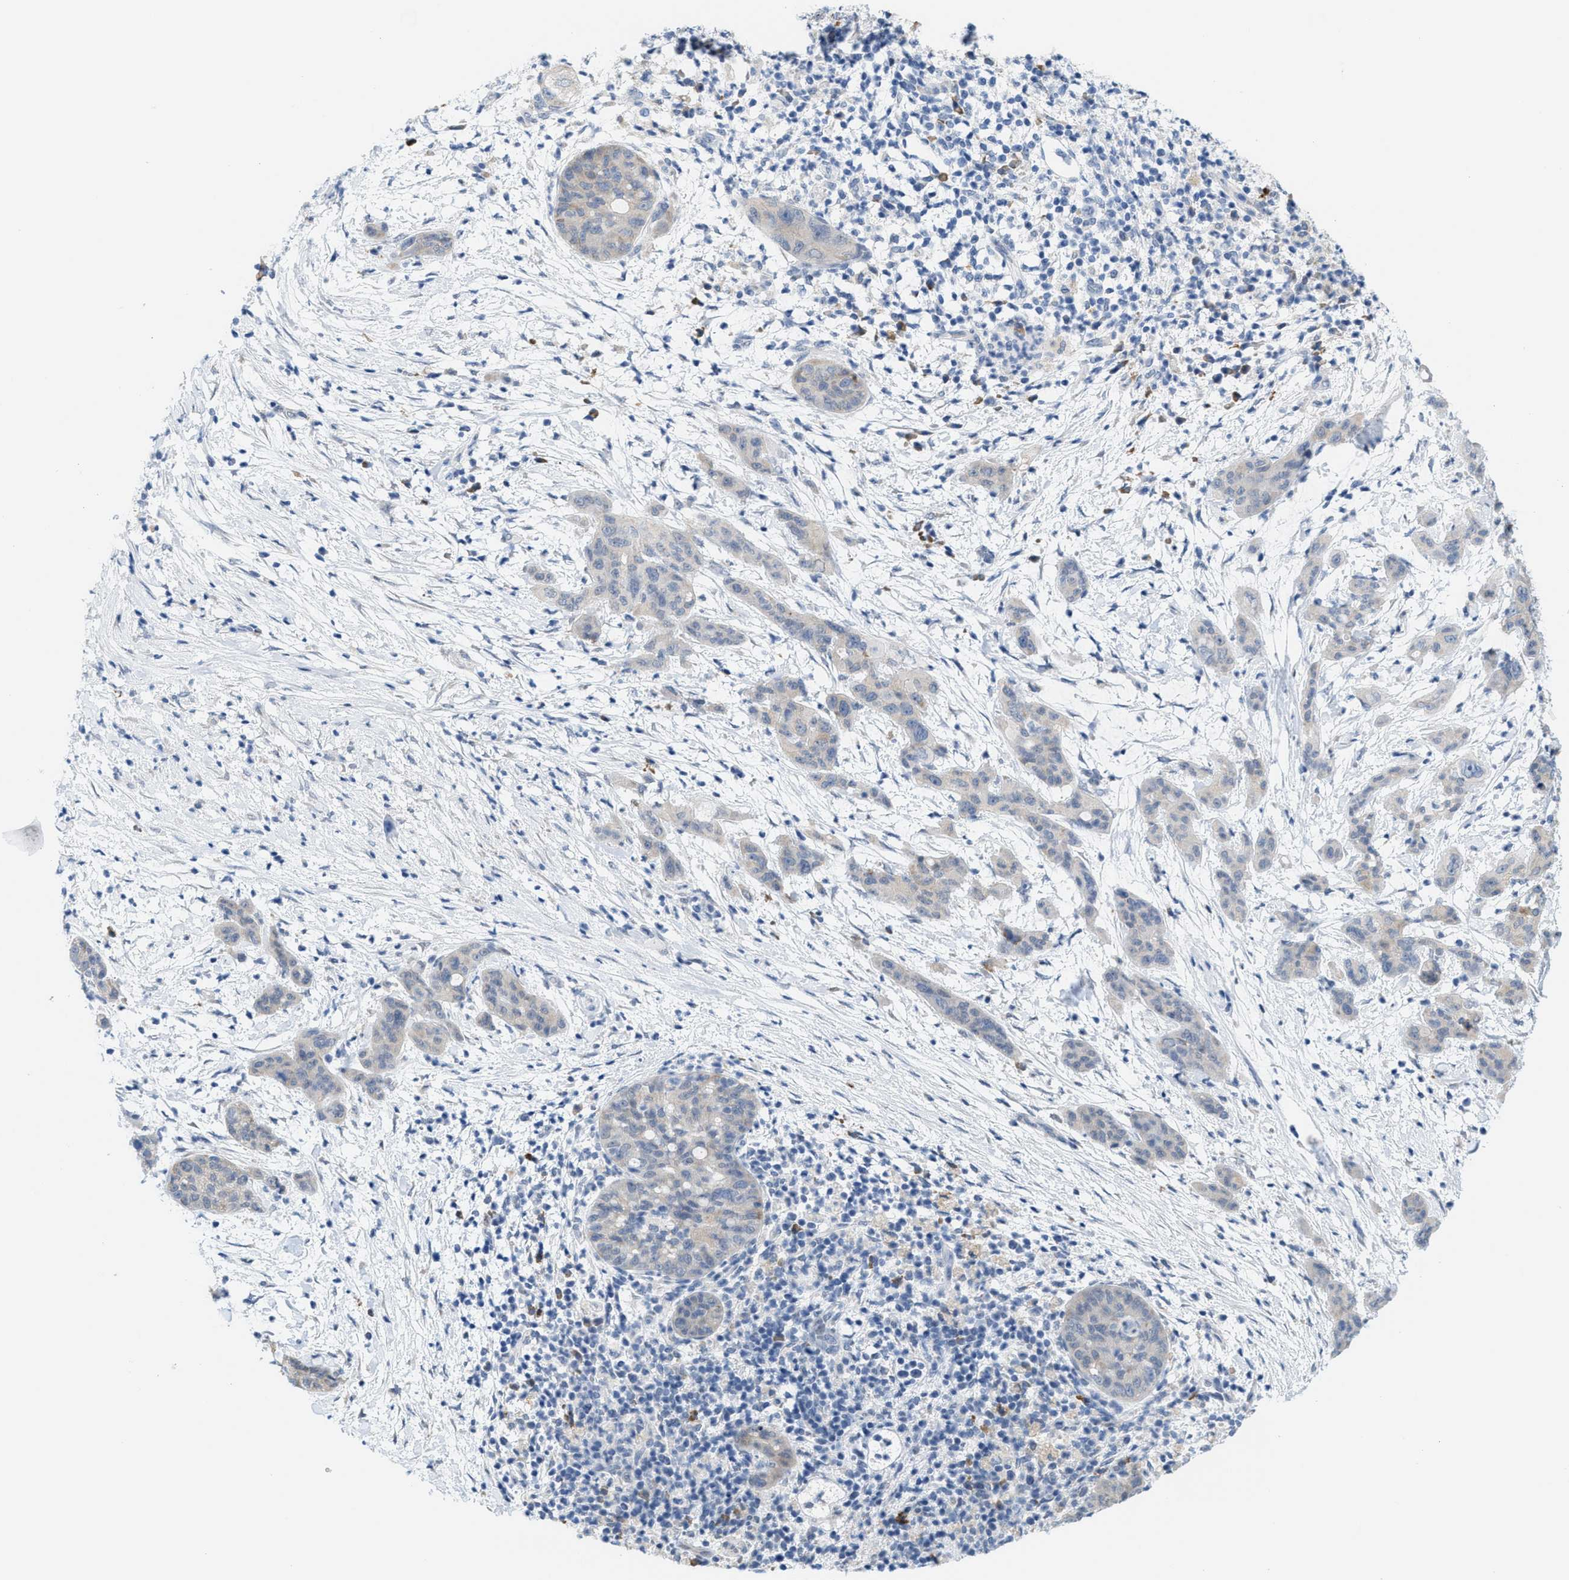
{"staining": {"intensity": "negative", "quantity": "none", "location": "none"}, "tissue": "pancreatic cancer", "cell_type": "Tumor cells", "image_type": "cancer", "snomed": [{"axis": "morphology", "description": "Adenocarcinoma, NOS"}, {"axis": "topography", "description": "Pancreas"}], "caption": "Human pancreatic cancer stained for a protein using immunohistochemistry (IHC) exhibits no positivity in tumor cells.", "gene": "KIFC3", "patient": {"sex": "female", "age": 78}}